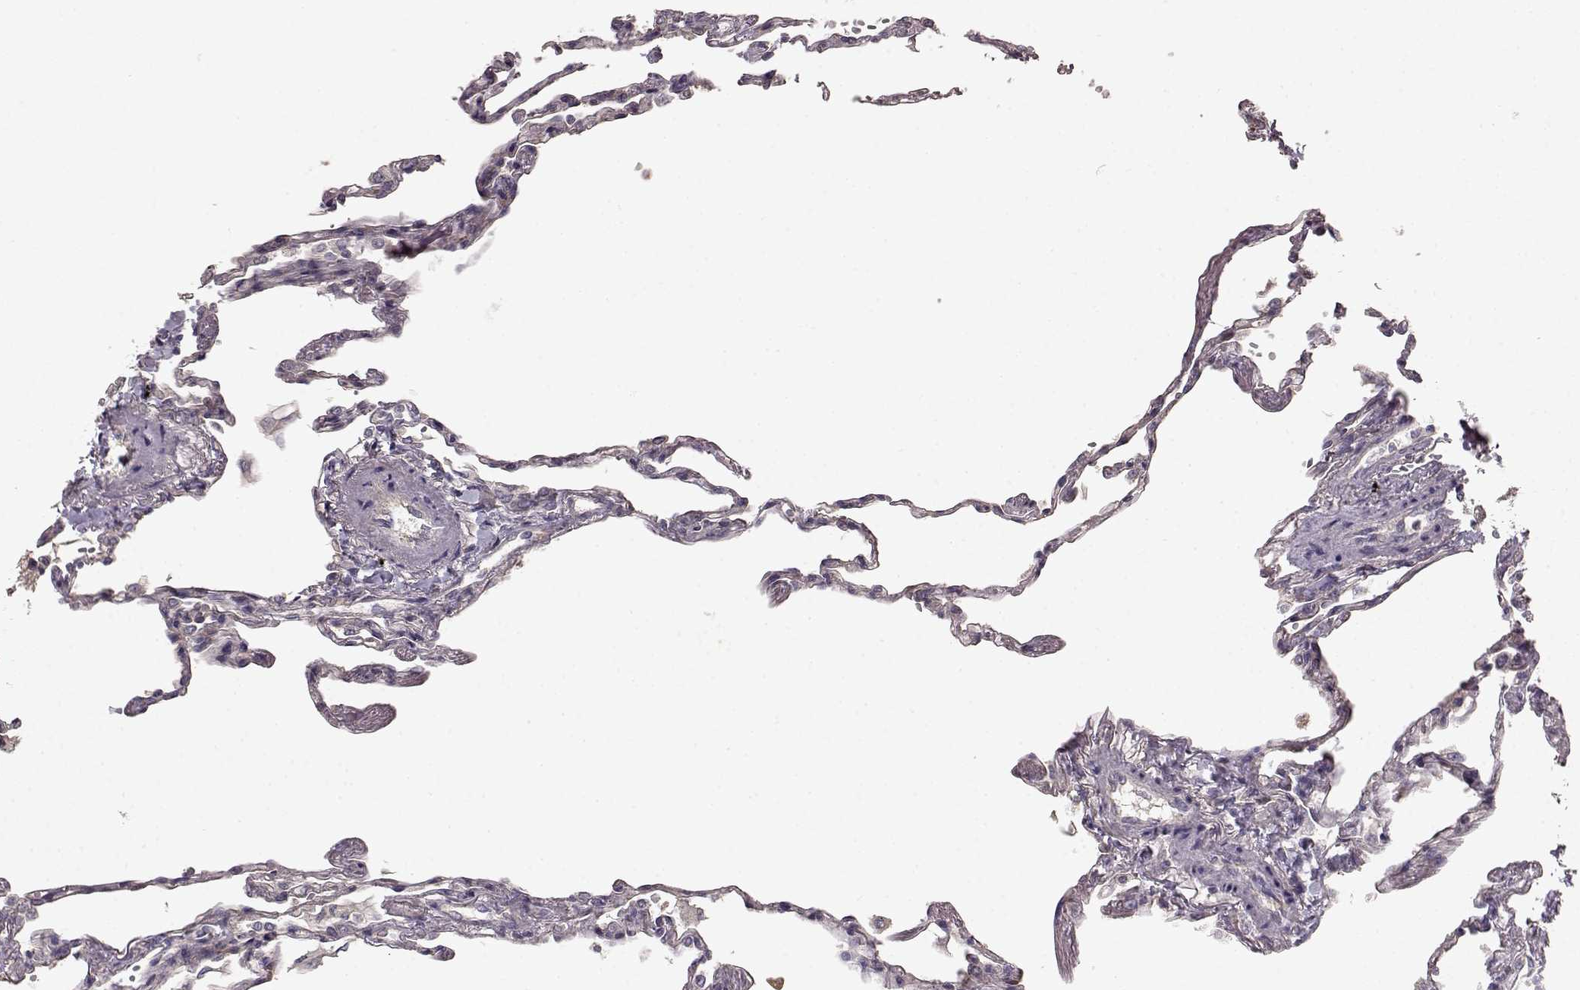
{"staining": {"intensity": "negative", "quantity": "none", "location": "none"}, "tissue": "lung", "cell_type": "Alveolar cells", "image_type": "normal", "snomed": [{"axis": "morphology", "description": "Normal tissue, NOS"}, {"axis": "topography", "description": "Lung"}], "caption": "Human lung stained for a protein using immunohistochemistry (IHC) reveals no staining in alveolar cells.", "gene": "ERBB3", "patient": {"sex": "male", "age": 78}}